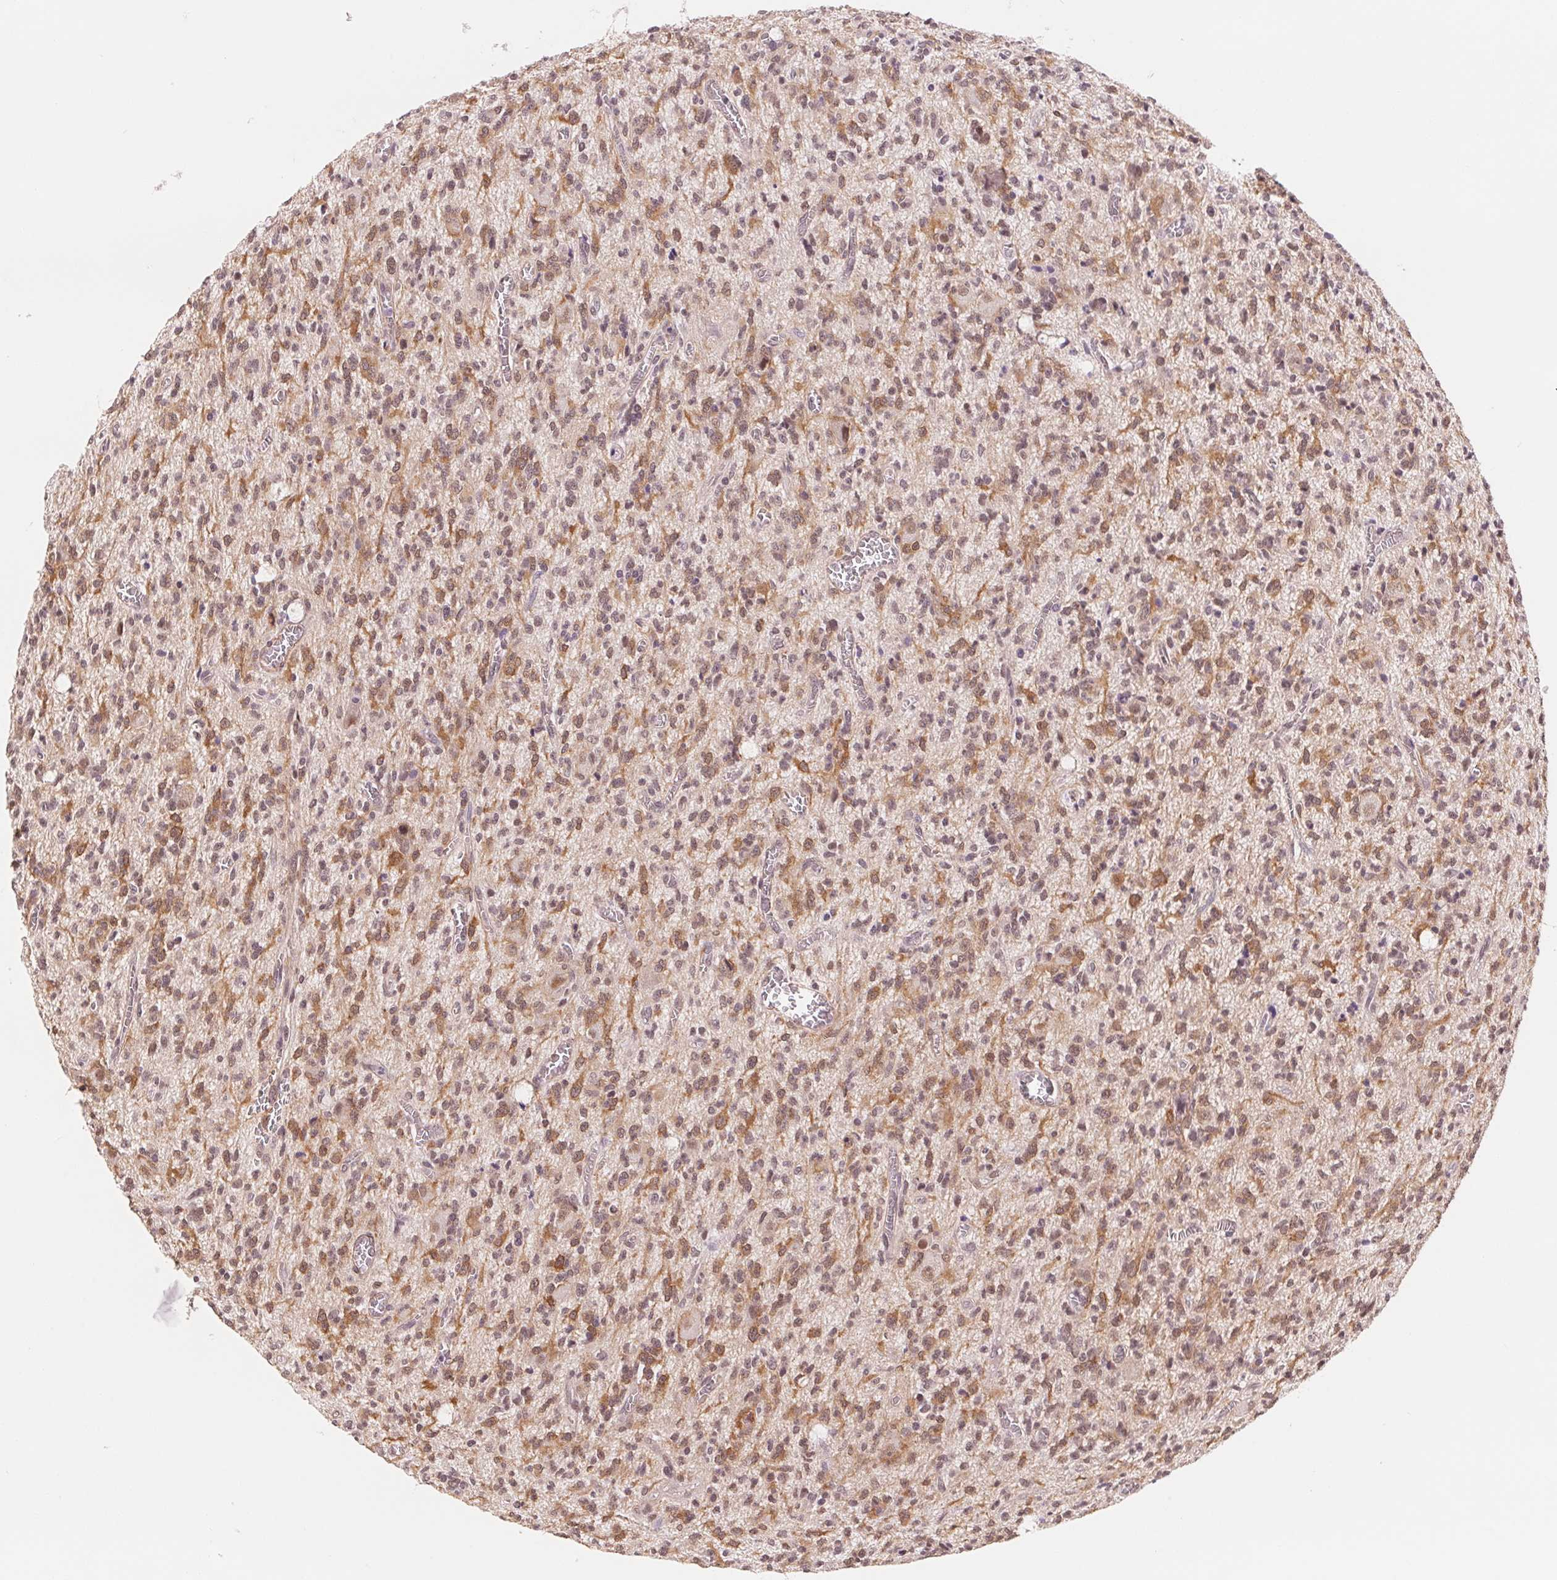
{"staining": {"intensity": "moderate", "quantity": ">75%", "location": "cytoplasmic/membranous,nuclear"}, "tissue": "glioma", "cell_type": "Tumor cells", "image_type": "cancer", "snomed": [{"axis": "morphology", "description": "Glioma, malignant, Low grade"}, {"axis": "topography", "description": "Brain"}], "caption": "An immunohistochemistry photomicrograph of neoplastic tissue is shown. Protein staining in brown shows moderate cytoplasmic/membranous and nuclear positivity in glioma within tumor cells.", "gene": "BCAT1", "patient": {"sex": "male", "age": 64}}